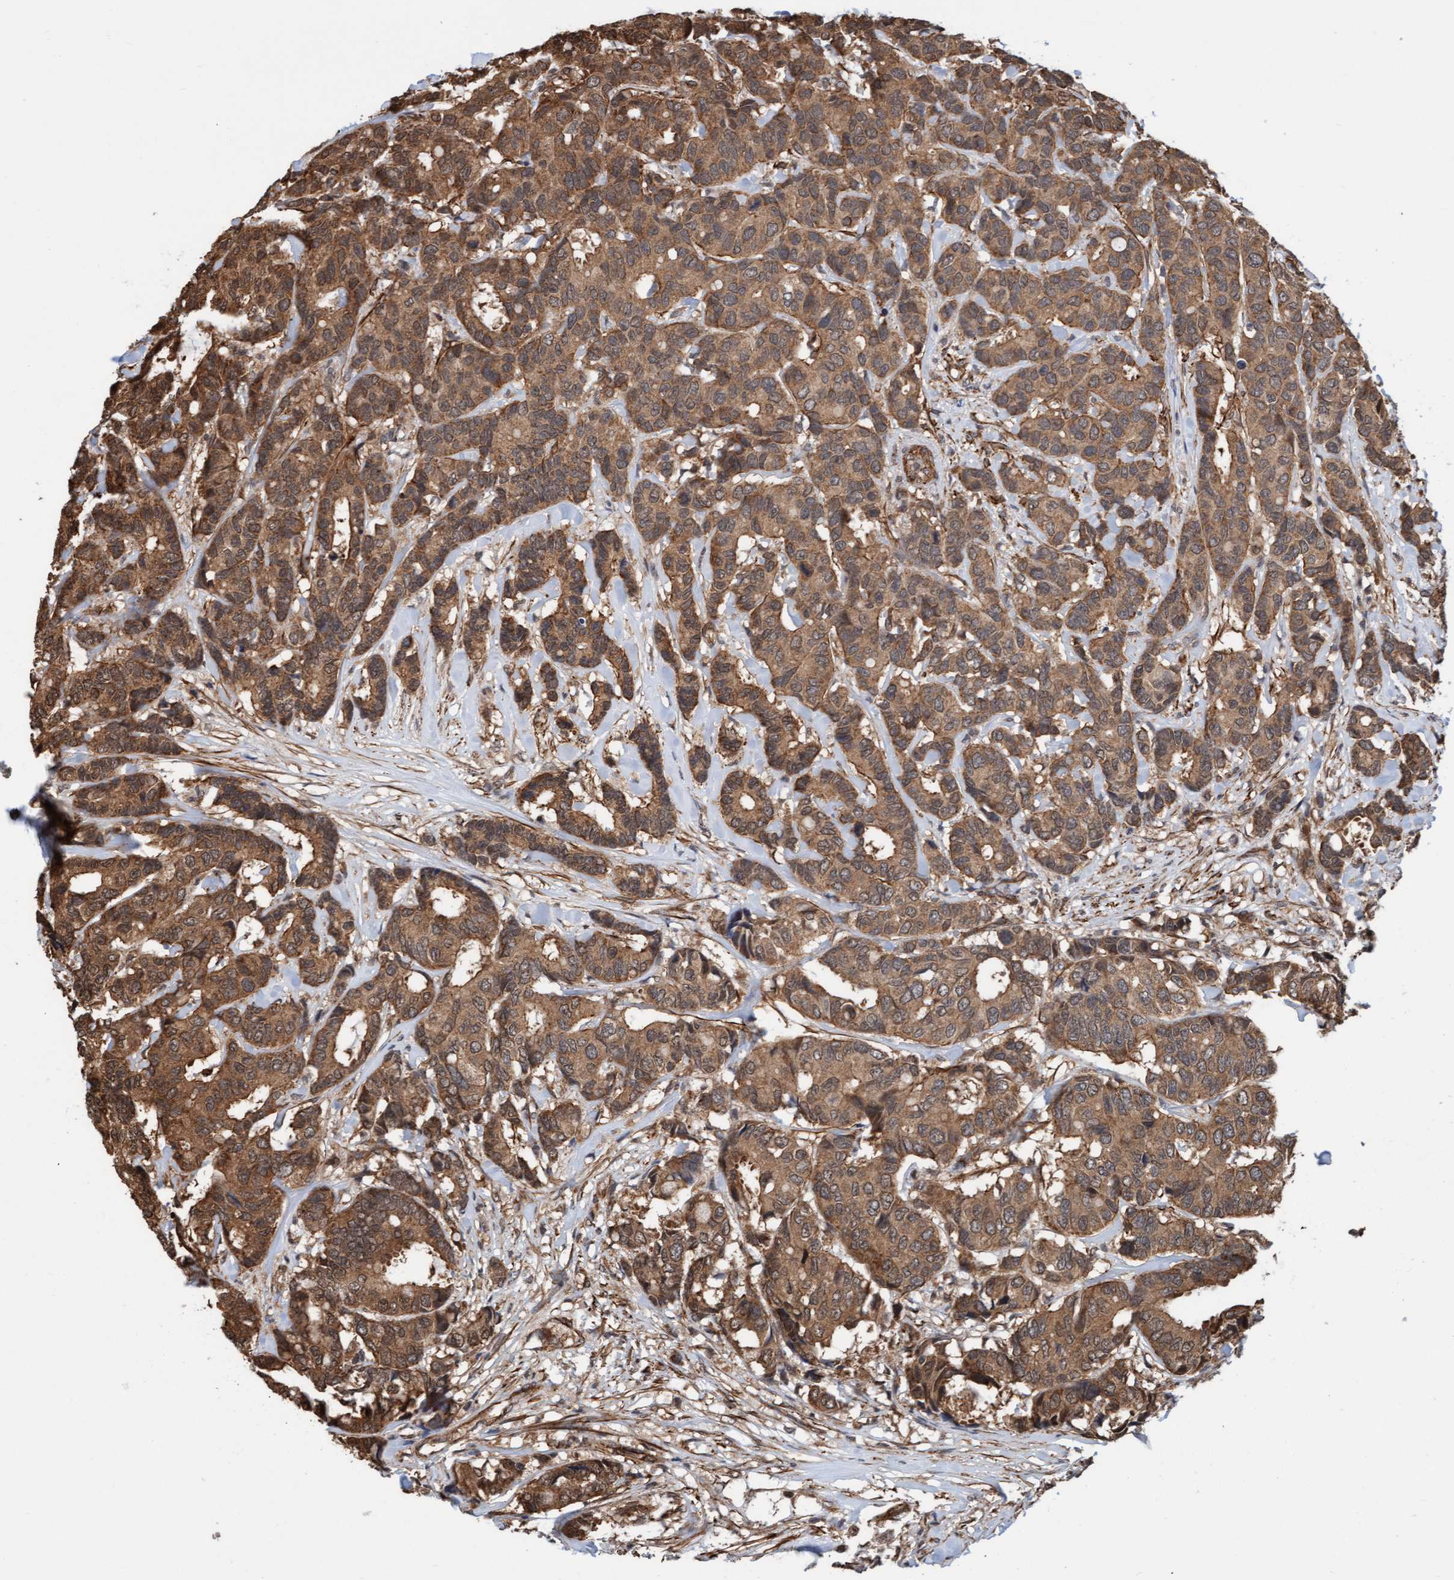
{"staining": {"intensity": "moderate", "quantity": ">75%", "location": "cytoplasmic/membranous"}, "tissue": "breast cancer", "cell_type": "Tumor cells", "image_type": "cancer", "snomed": [{"axis": "morphology", "description": "Duct carcinoma"}, {"axis": "topography", "description": "Breast"}], "caption": "Human infiltrating ductal carcinoma (breast) stained with a protein marker displays moderate staining in tumor cells.", "gene": "STXBP4", "patient": {"sex": "female", "age": 87}}